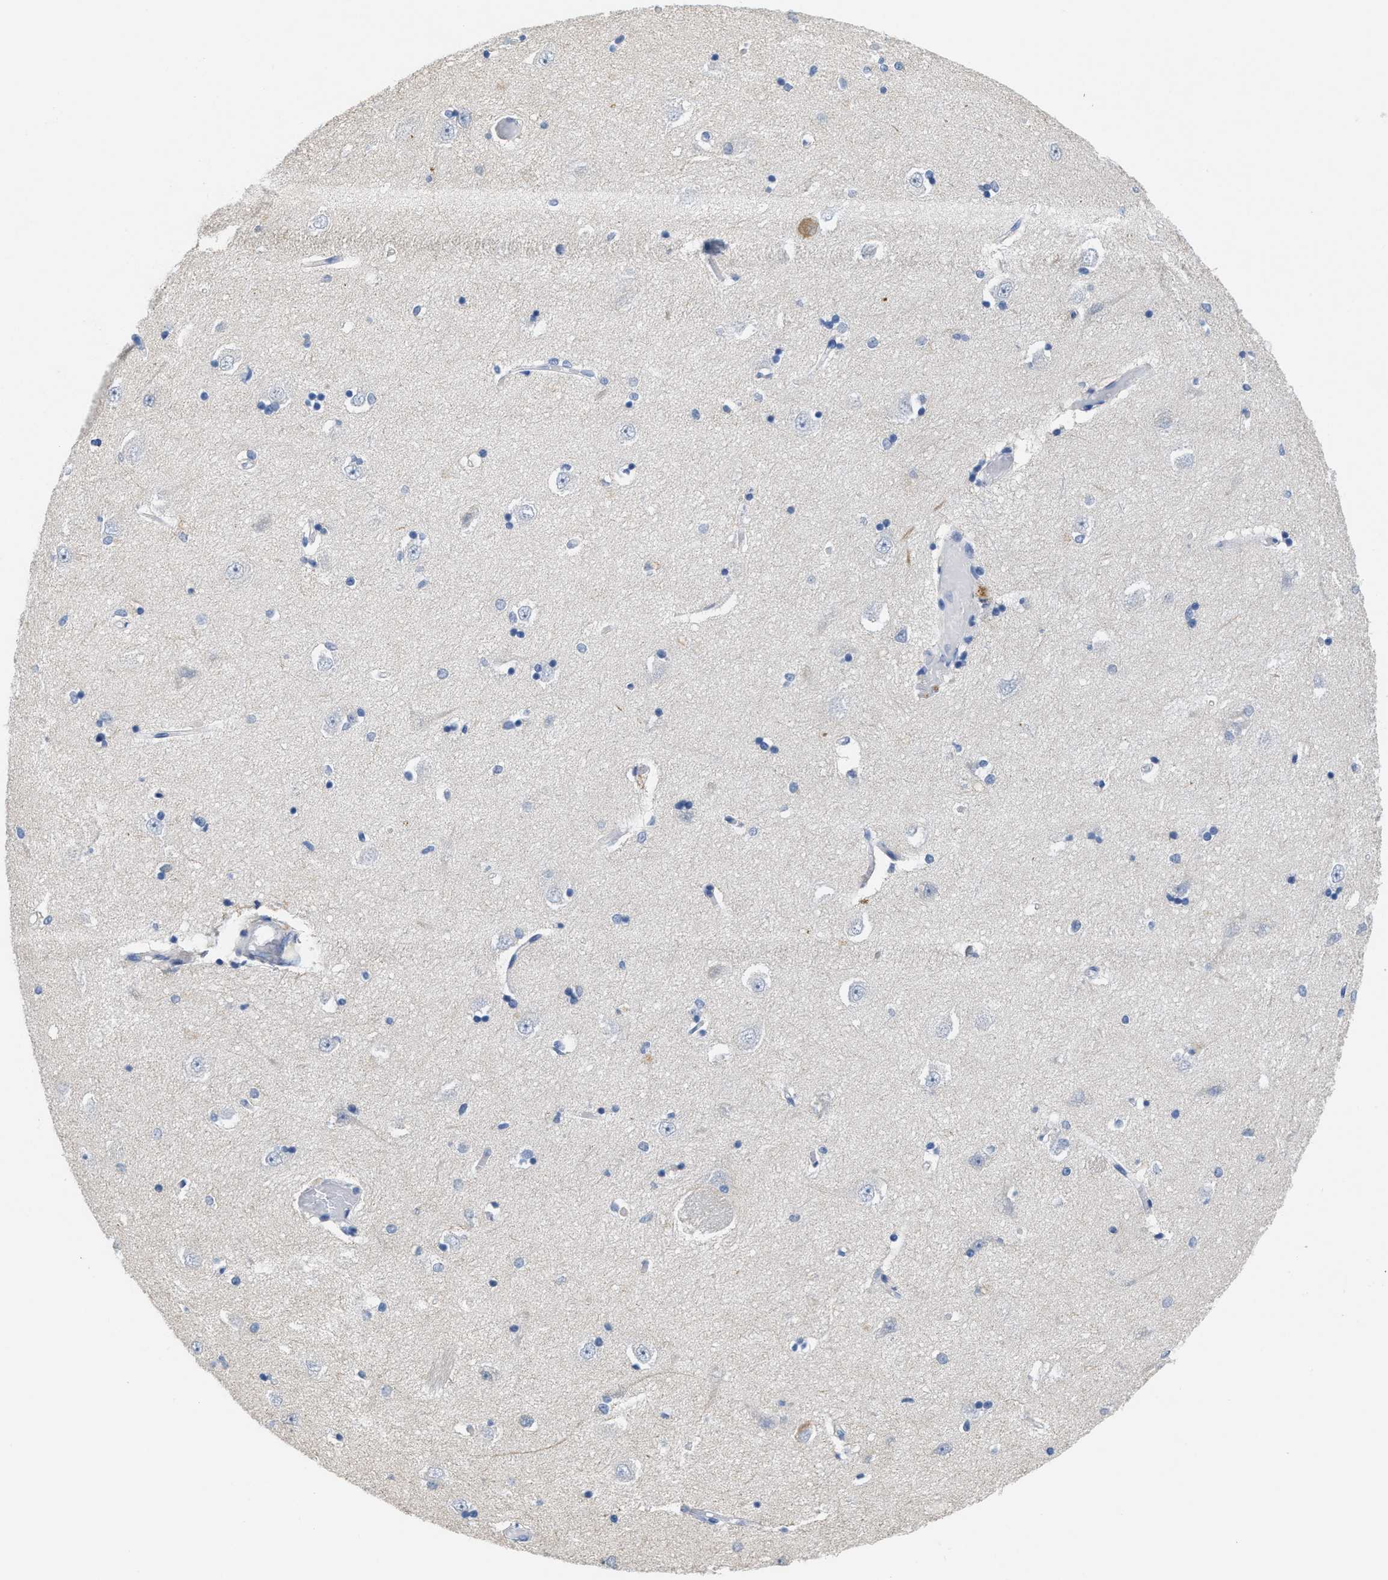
{"staining": {"intensity": "negative", "quantity": "none", "location": "none"}, "tissue": "hippocampus", "cell_type": "Glial cells", "image_type": "normal", "snomed": [{"axis": "morphology", "description": "Normal tissue, NOS"}, {"axis": "topography", "description": "Hippocampus"}], "caption": "Histopathology image shows no significant protein positivity in glial cells of unremarkable hippocampus.", "gene": "CPA2", "patient": {"sex": "male", "age": 45}}